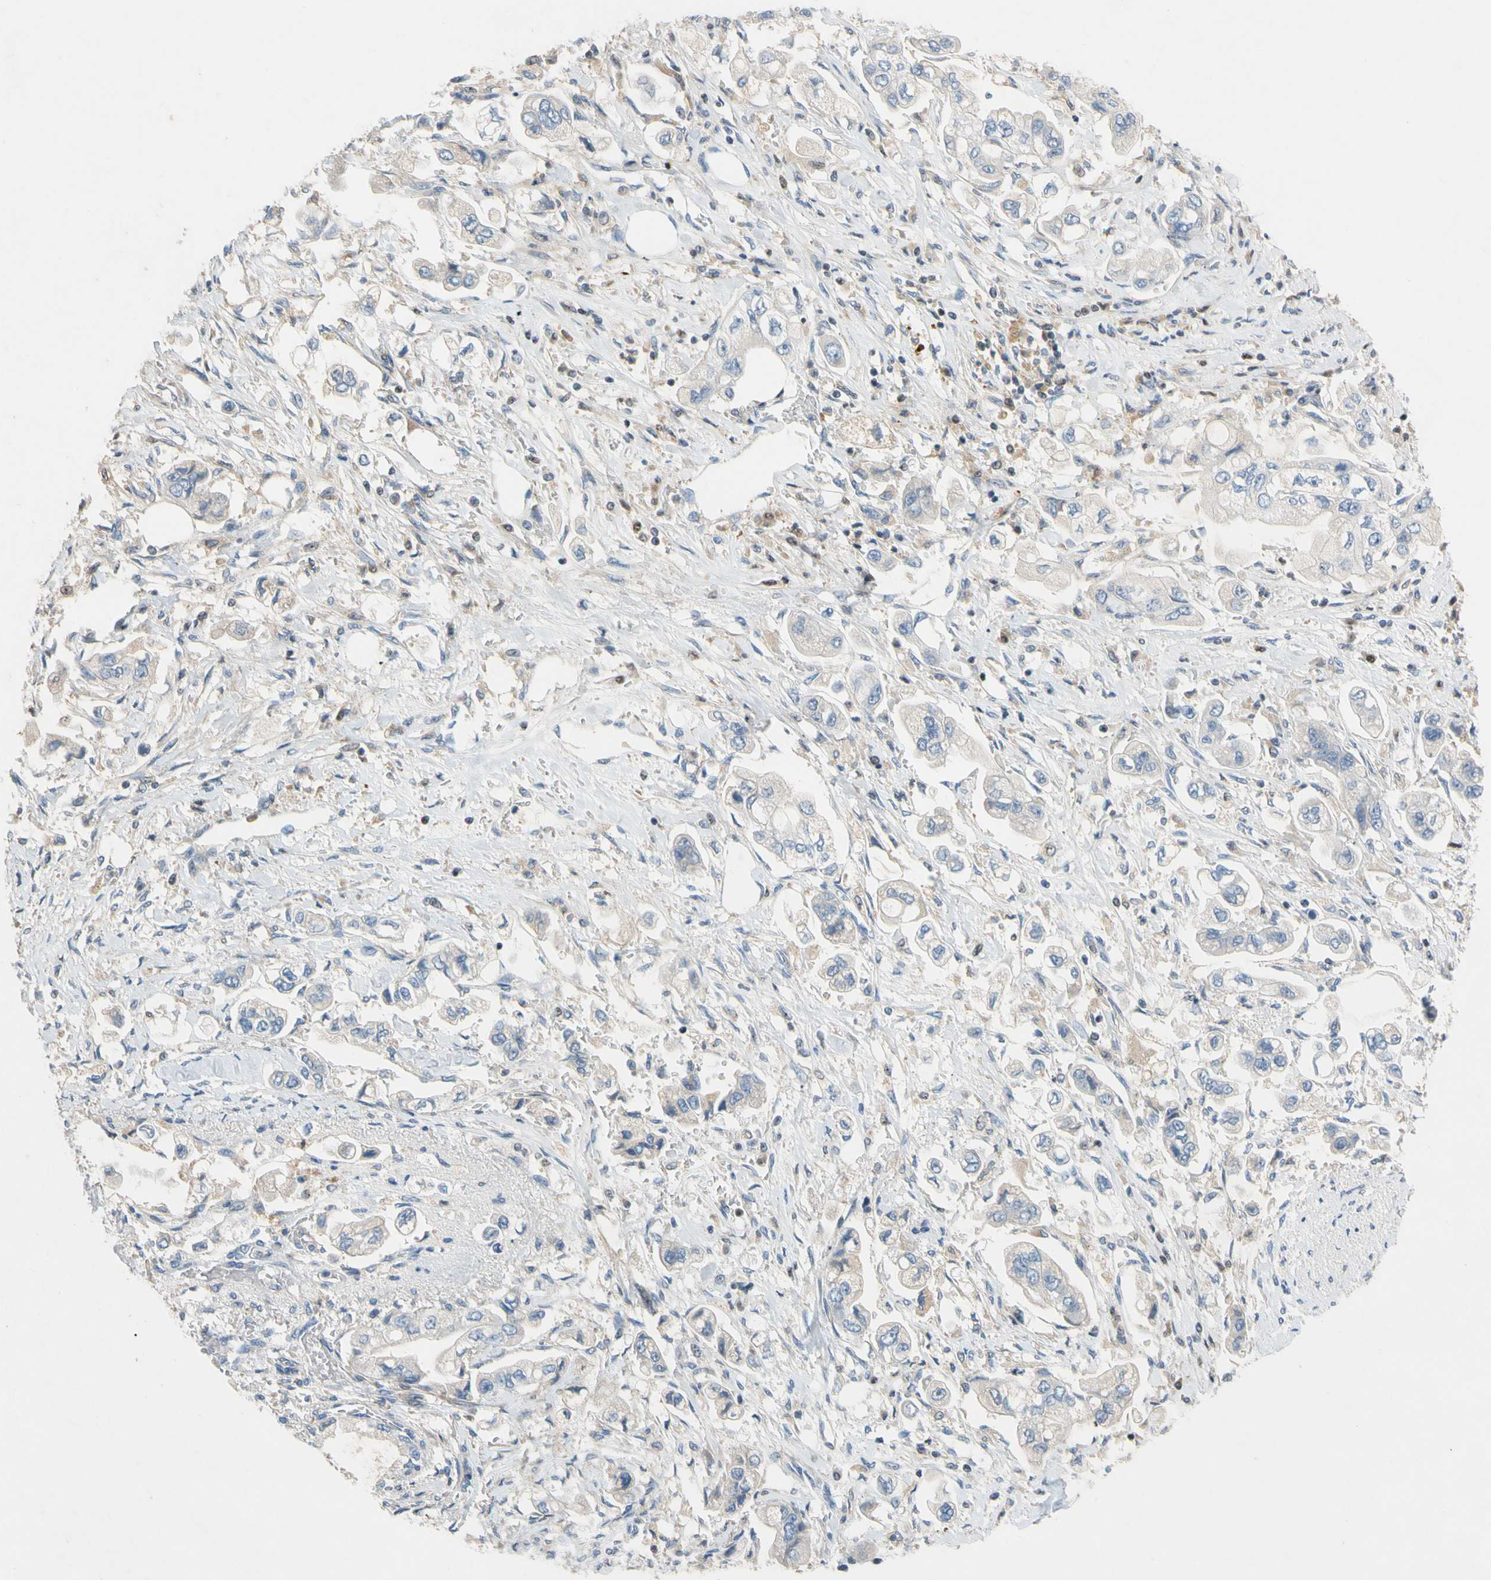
{"staining": {"intensity": "negative", "quantity": "none", "location": "none"}, "tissue": "stomach cancer", "cell_type": "Tumor cells", "image_type": "cancer", "snomed": [{"axis": "morphology", "description": "Adenocarcinoma, NOS"}, {"axis": "topography", "description": "Stomach"}], "caption": "Tumor cells are negative for protein expression in human stomach cancer.", "gene": "SP140", "patient": {"sex": "male", "age": 62}}